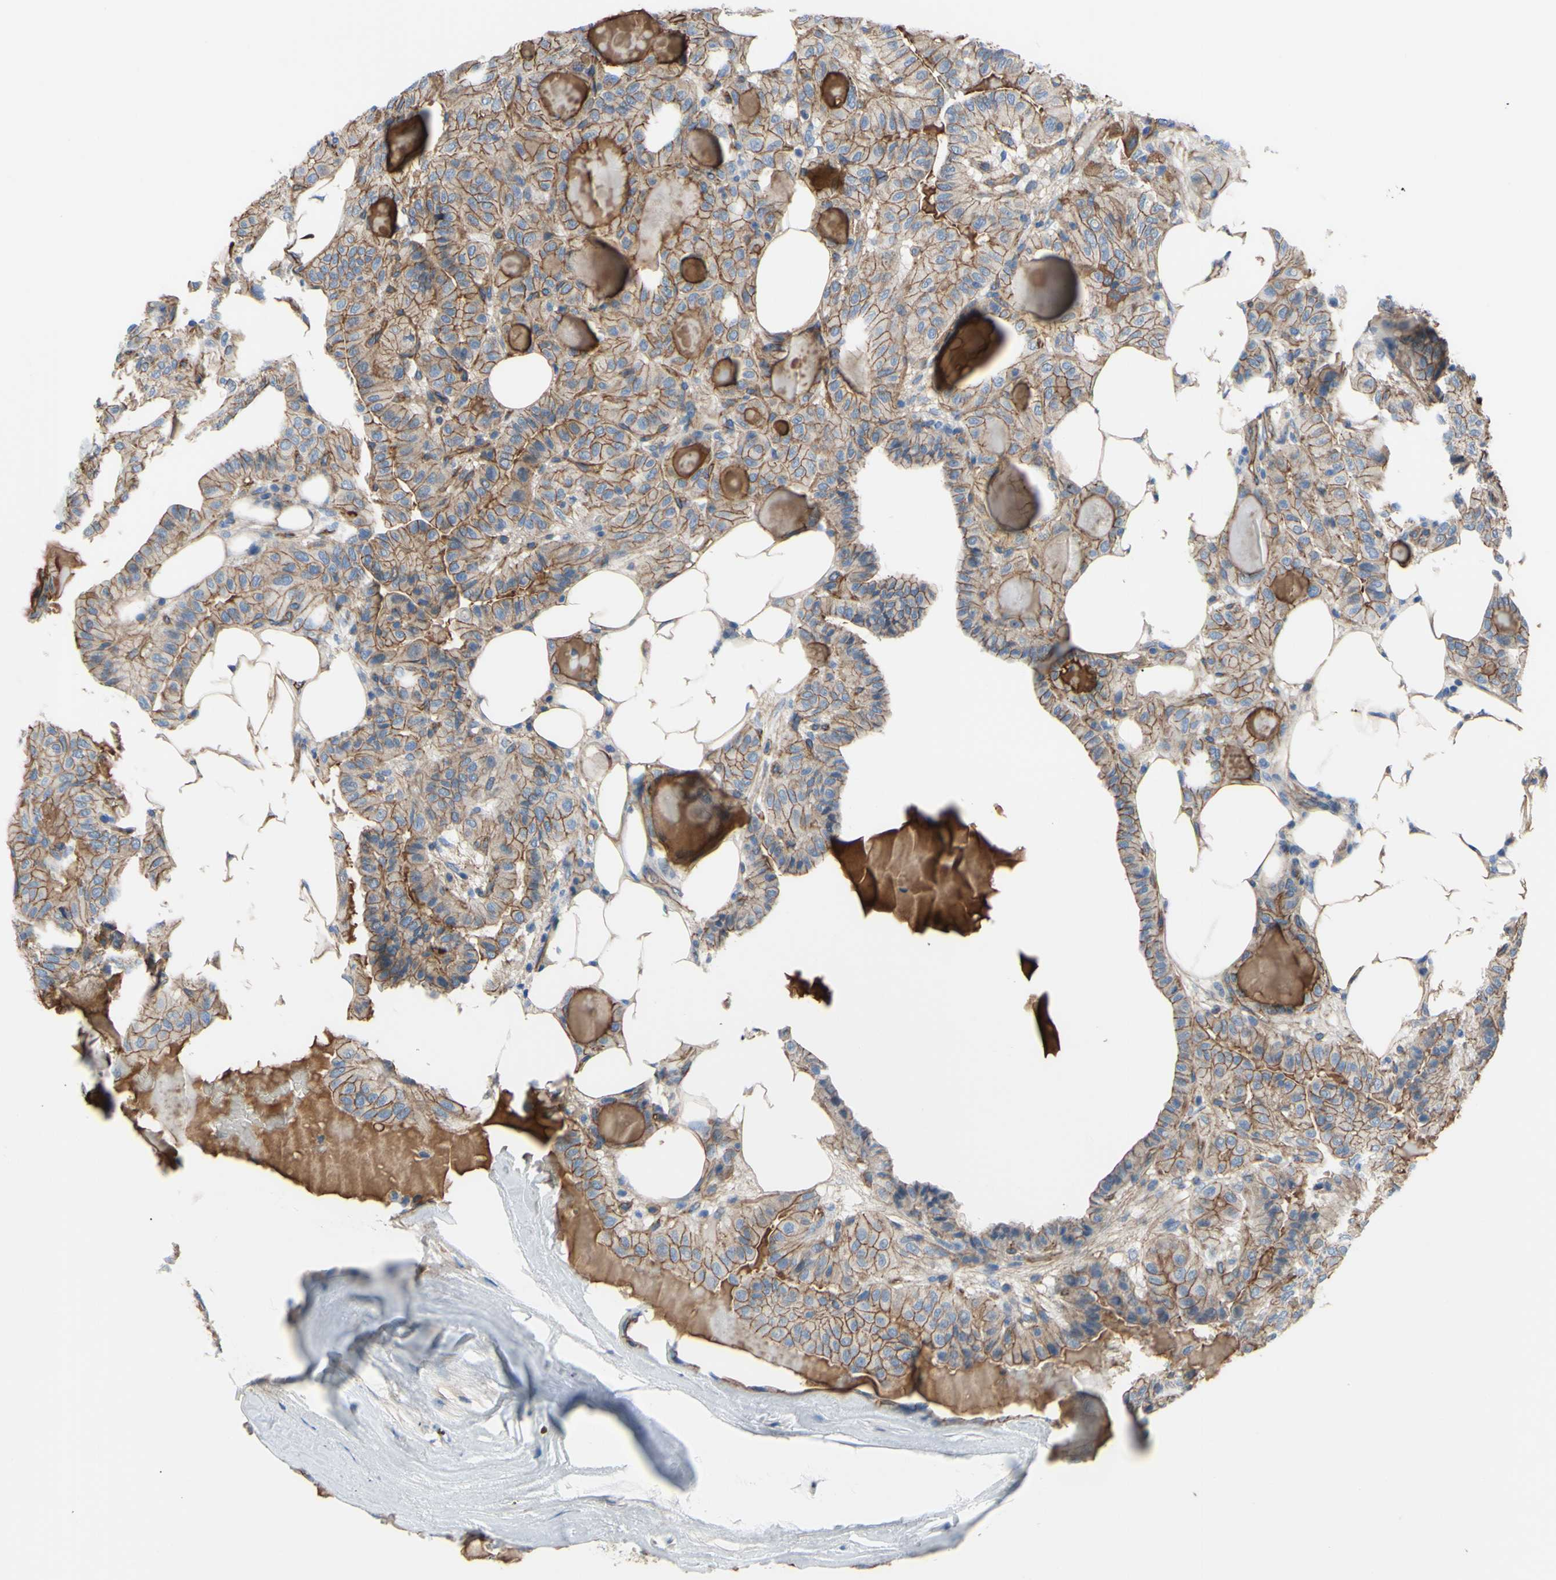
{"staining": {"intensity": "moderate", "quantity": ">75%", "location": "cytoplasmic/membranous"}, "tissue": "thyroid cancer", "cell_type": "Tumor cells", "image_type": "cancer", "snomed": [{"axis": "morphology", "description": "Papillary adenocarcinoma, NOS"}, {"axis": "topography", "description": "Thyroid gland"}], "caption": "Moderate cytoplasmic/membranous expression is appreciated in about >75% of tumor cells in thyroid cancer (papillary adenocarcinoma).", "gene": "TPBG", "patient": {"sex": "male", "age": 77}}